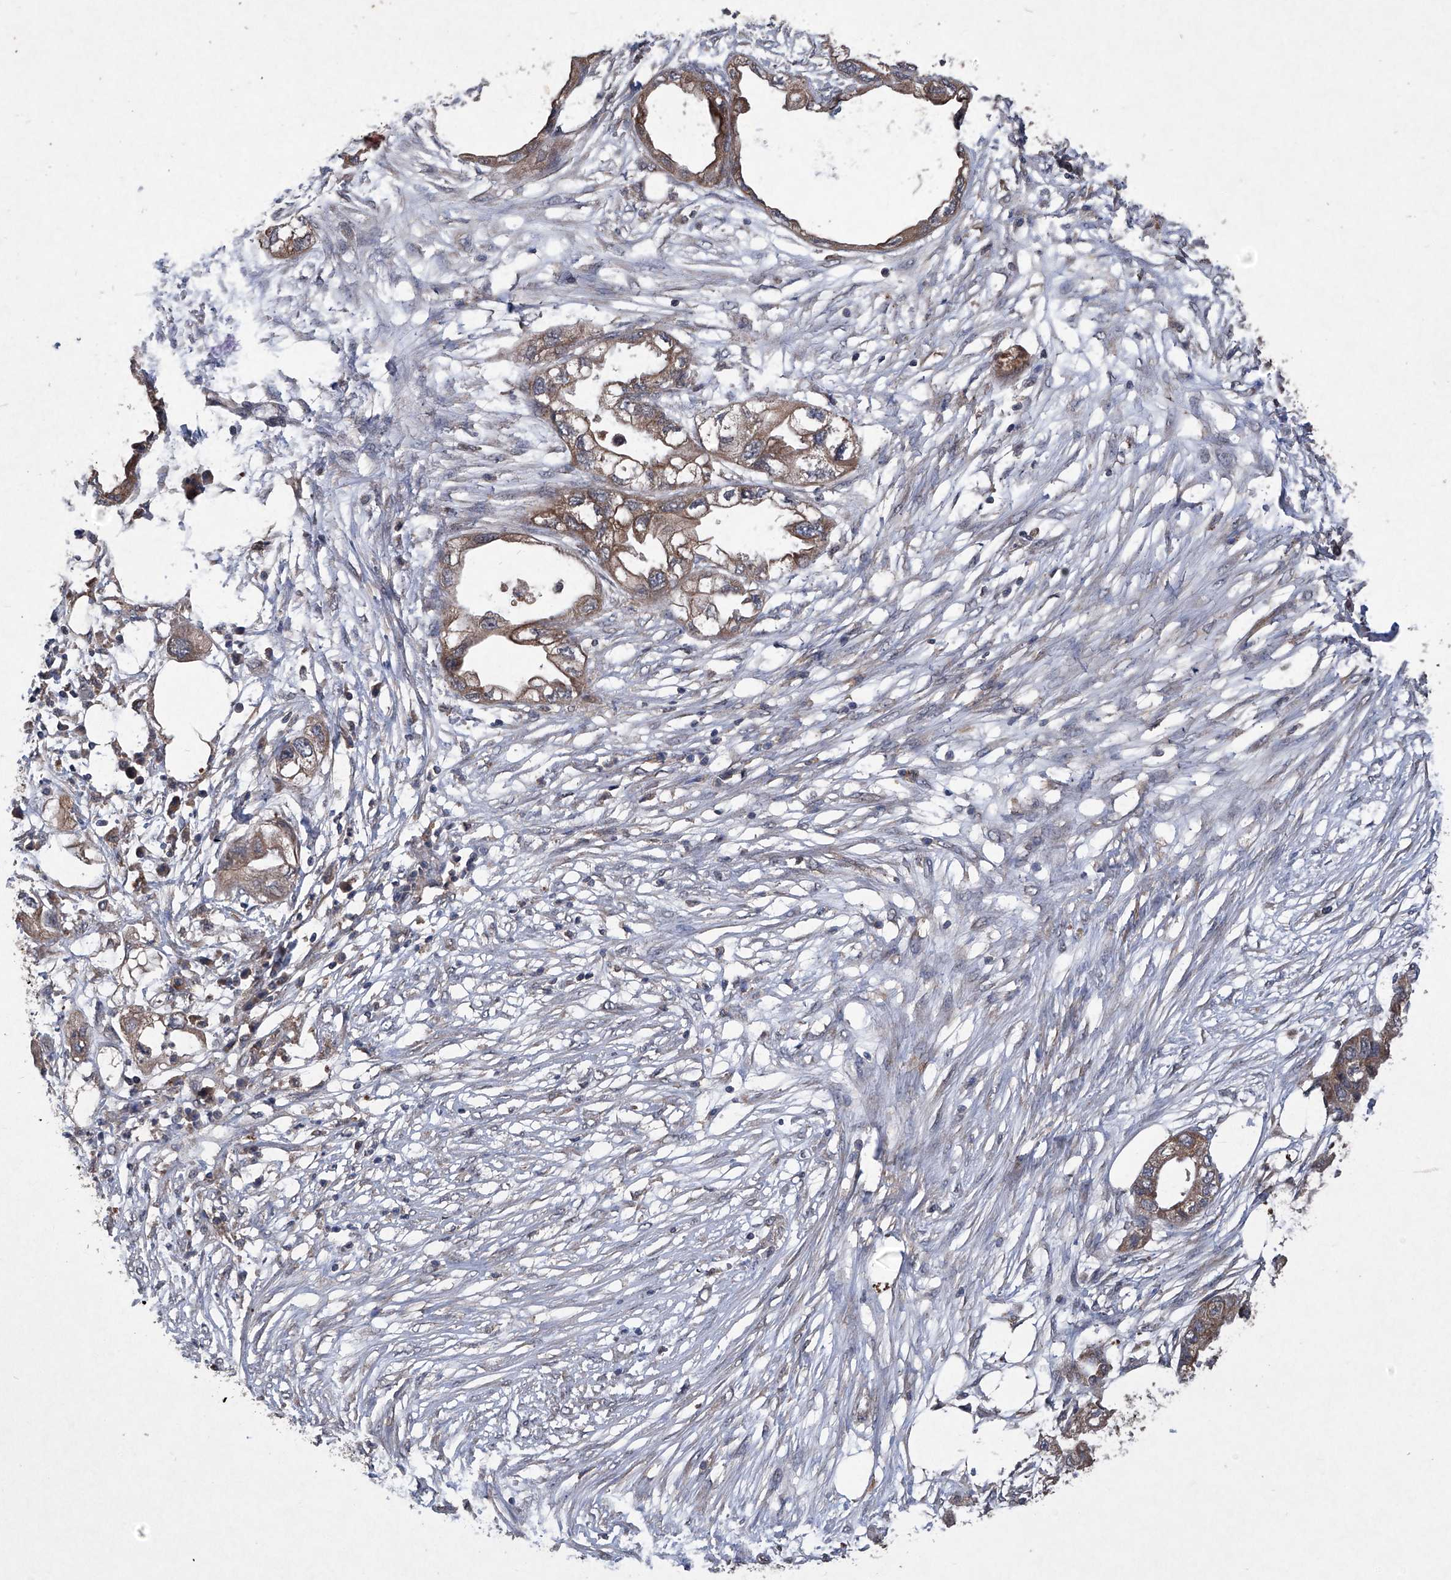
{"staining": {"intensity": "moderate", "quantity": ">75%", "location": "cytoplasmic/membranous"}, "tissue": "endometrial cancer", "cell_type": "Tumor cells", "image_type": "cancer", "snomed": [{"axis": "morphology", "description": "Adenocarcinoma, NOS"}, {"axis": "morphology", "description": "Adenocarcinoma, metastatic, NOS"}, {"axis": "topography", "description": "Adipose tissue"}, {"axis": "topography", "description": "Endometrium"}], "caption": "Protein expression analysis of endometrial metastatic adenocarcinoma demonstrates moderate cytoplasmic/membranous expression in about >75% of tumor cells. Immunohistochemistry (ihc) stains the protein of interest in brown and the nuclei are stained blue.", "gene": "SUMF2", "patient": {"sex": "female", "age": 67}}